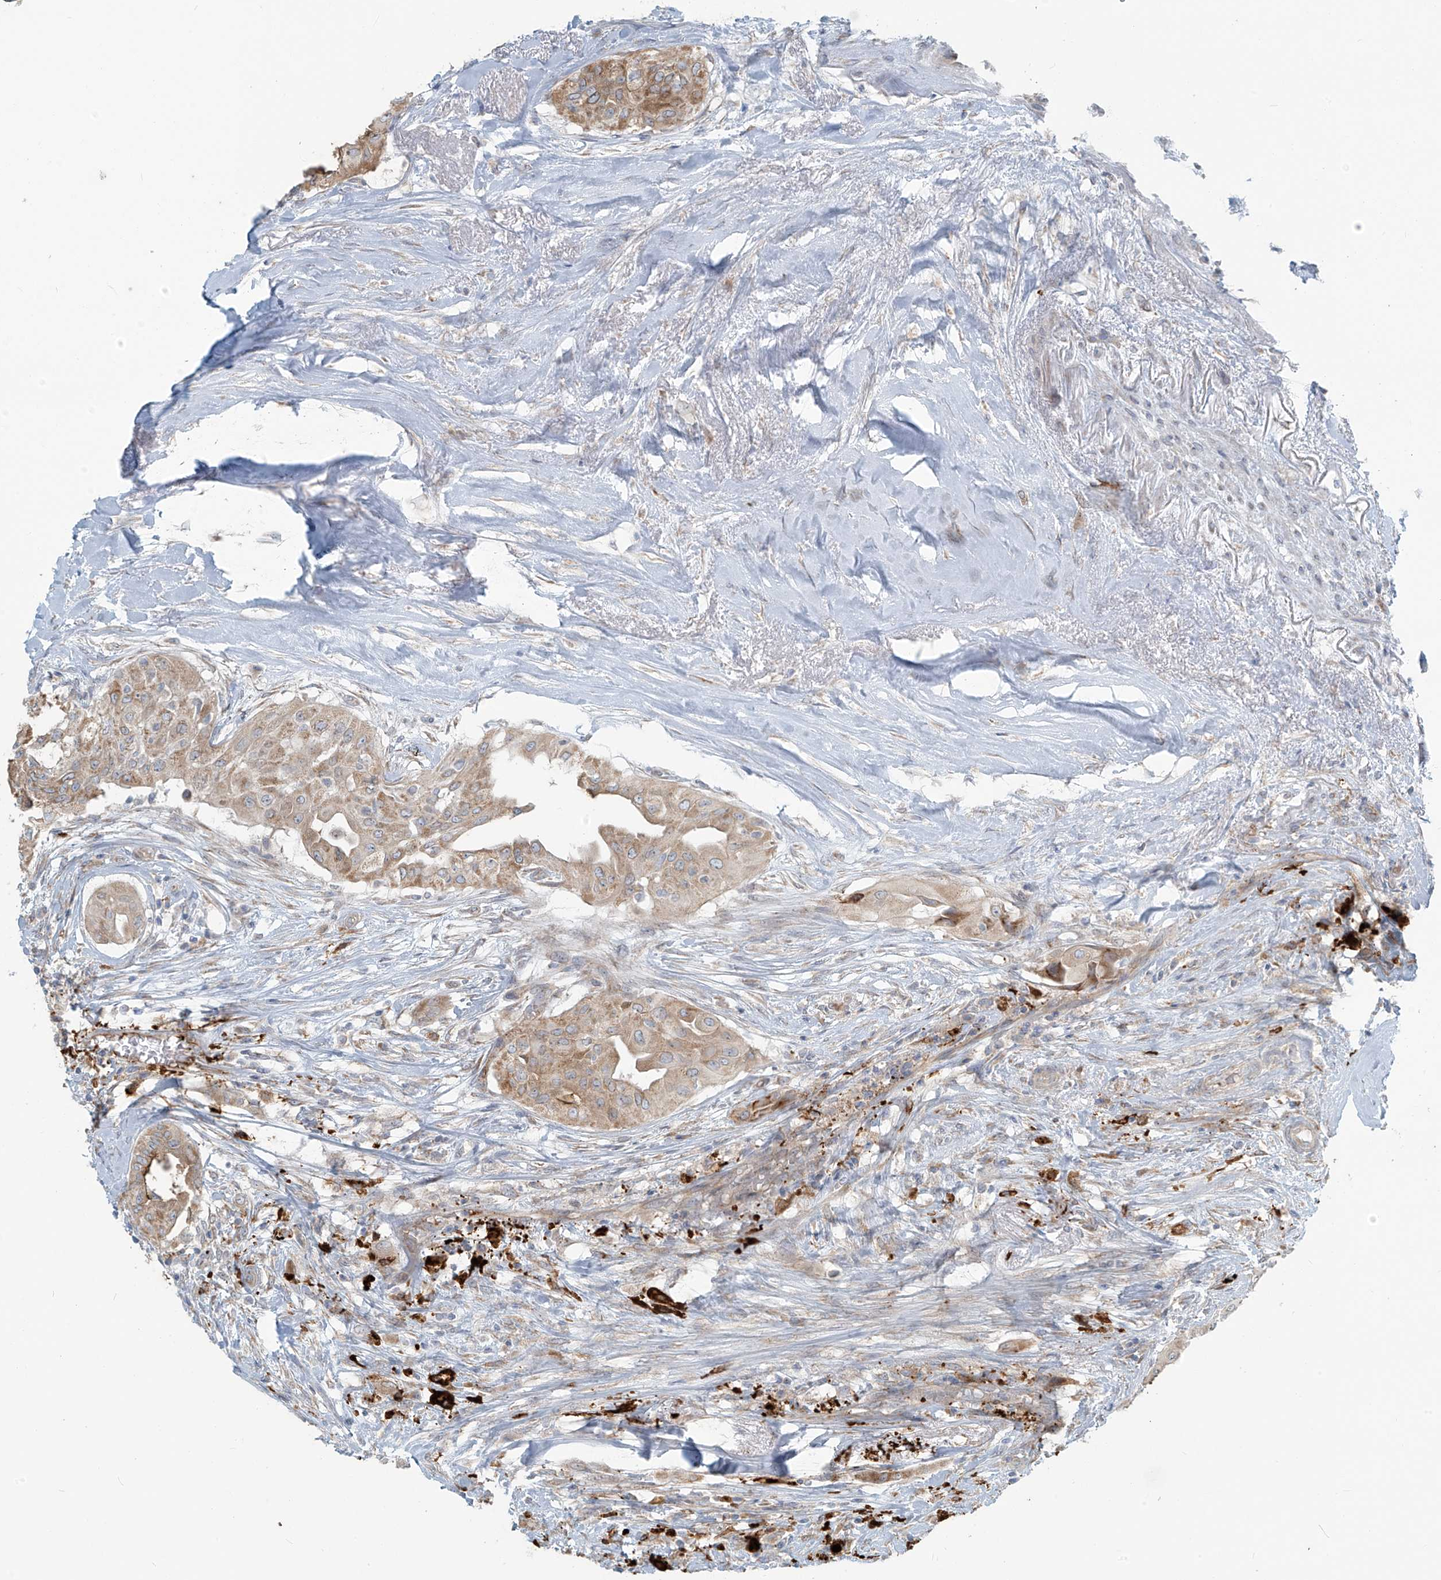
{"staining": {"intensity": "moderate", "quantity": "25%-75%", "location": "cytoplasmic/membranous"}, "tissue": "thyroid cancer", "cell_type": "Tumor cells", "image_type": "cancer", "snomed": [{"axis": "morphology", "description": "Papillary adenocarcinoma, NOS"}, {"axis": "topography", "description": "Thyroid gland"}], "caption": "This micrograph displays immunohistochemistry (IHC) staining of thyroid papillary adenocarcinoma, with medium moderate cytoplasmic/membranous staining in about 25%-75% of tumor cells.", "gene": "LZTS3", "patient": {"sex": "female", "age": 59}}